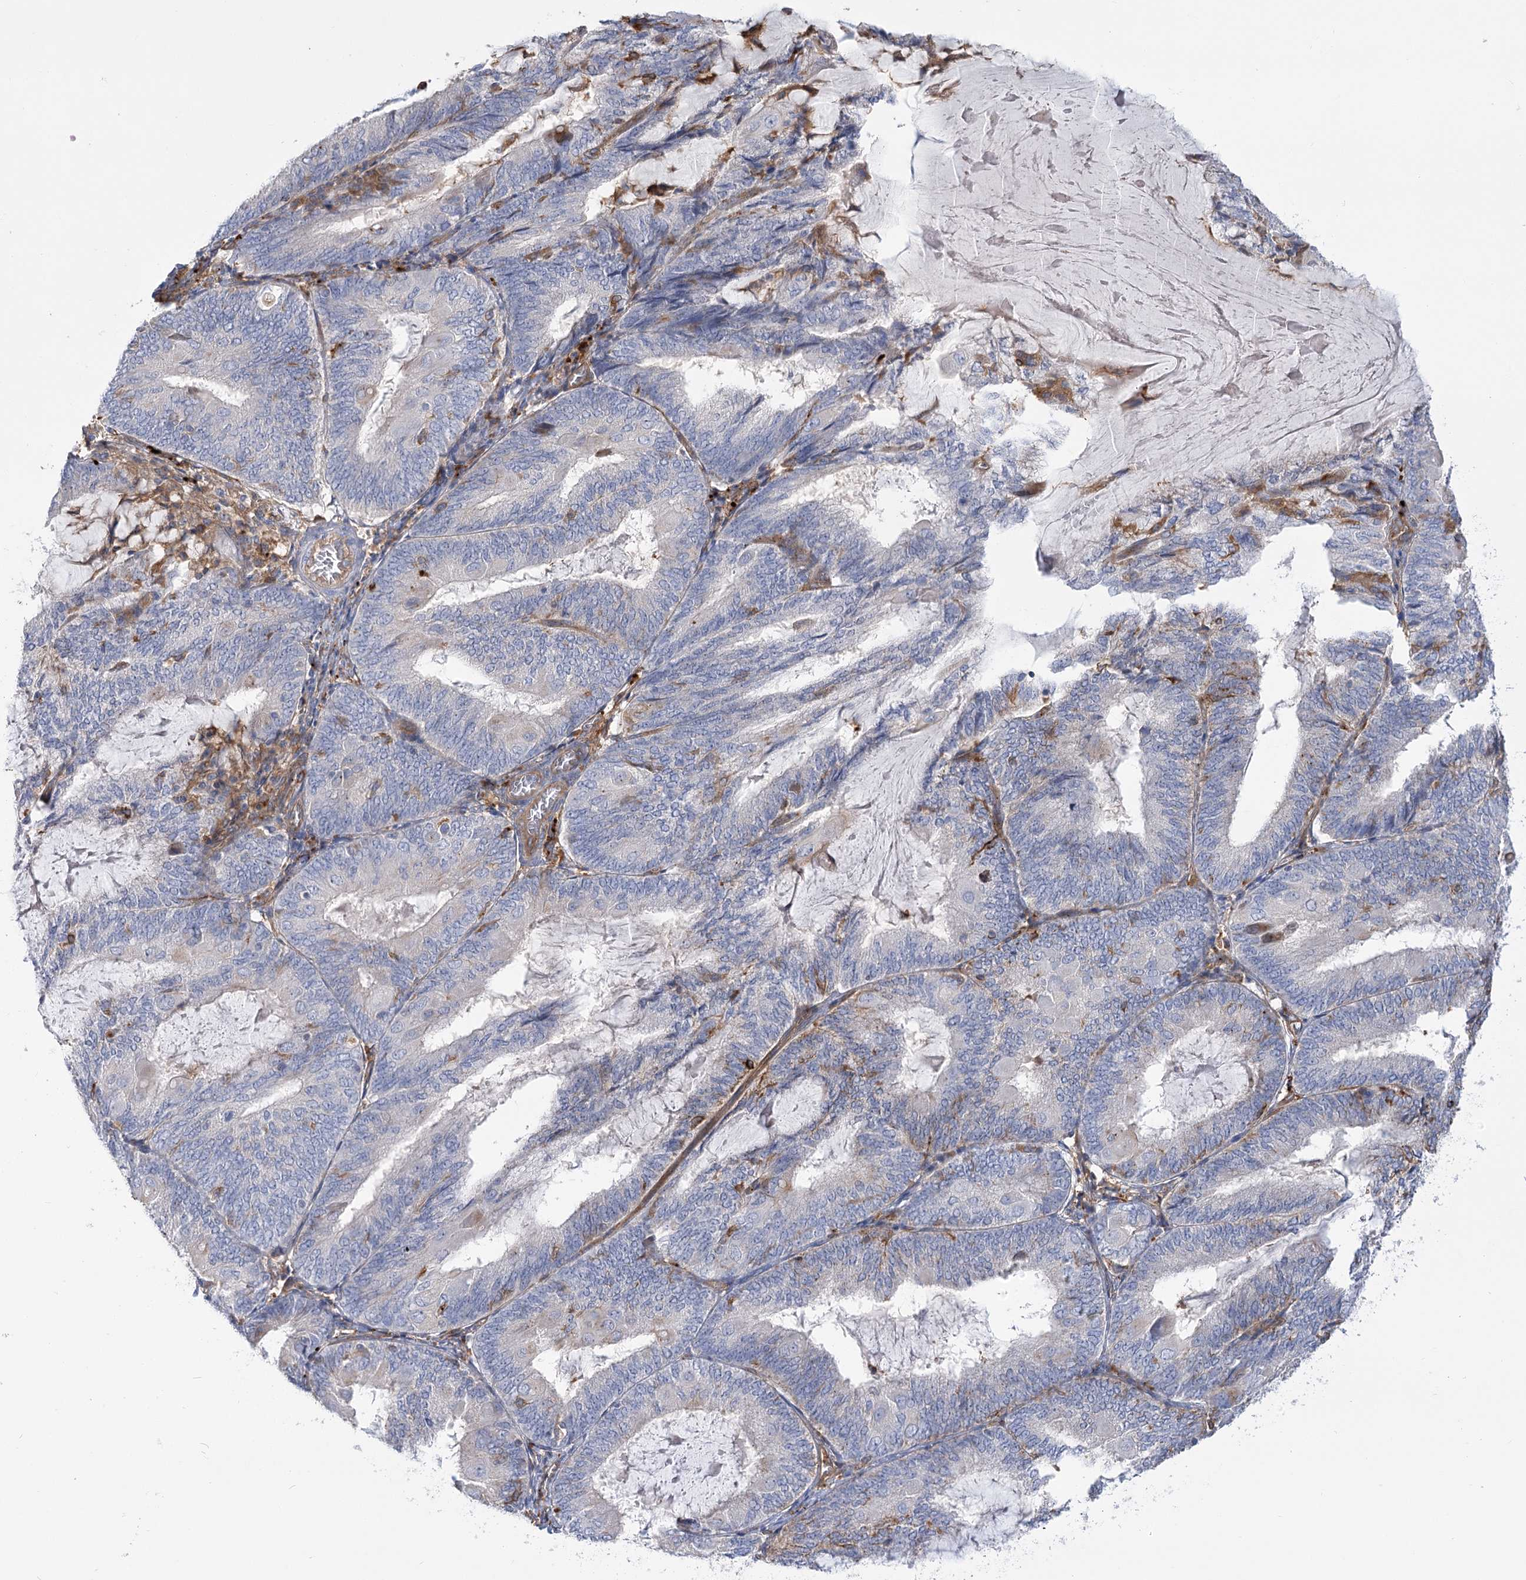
{"staining": {"intensity": "negative", "quantity": "none", "location": "none"}, "tissue": "endometrial cancer", "cell_type": "Tumor cells", "image_type": "cancer", "snomed": [{"axis": "morphology", "description": "Adenocarcinoma, NOS"}, {"axis": "topography", "description": "Endometrium"}], "caption": "The histopathology image exhibits no staining of tumor cells in endometrial cancer (adenocarcinoma).", "gene": "GUSB", "patient": {"sex": "female", "age": 81}}